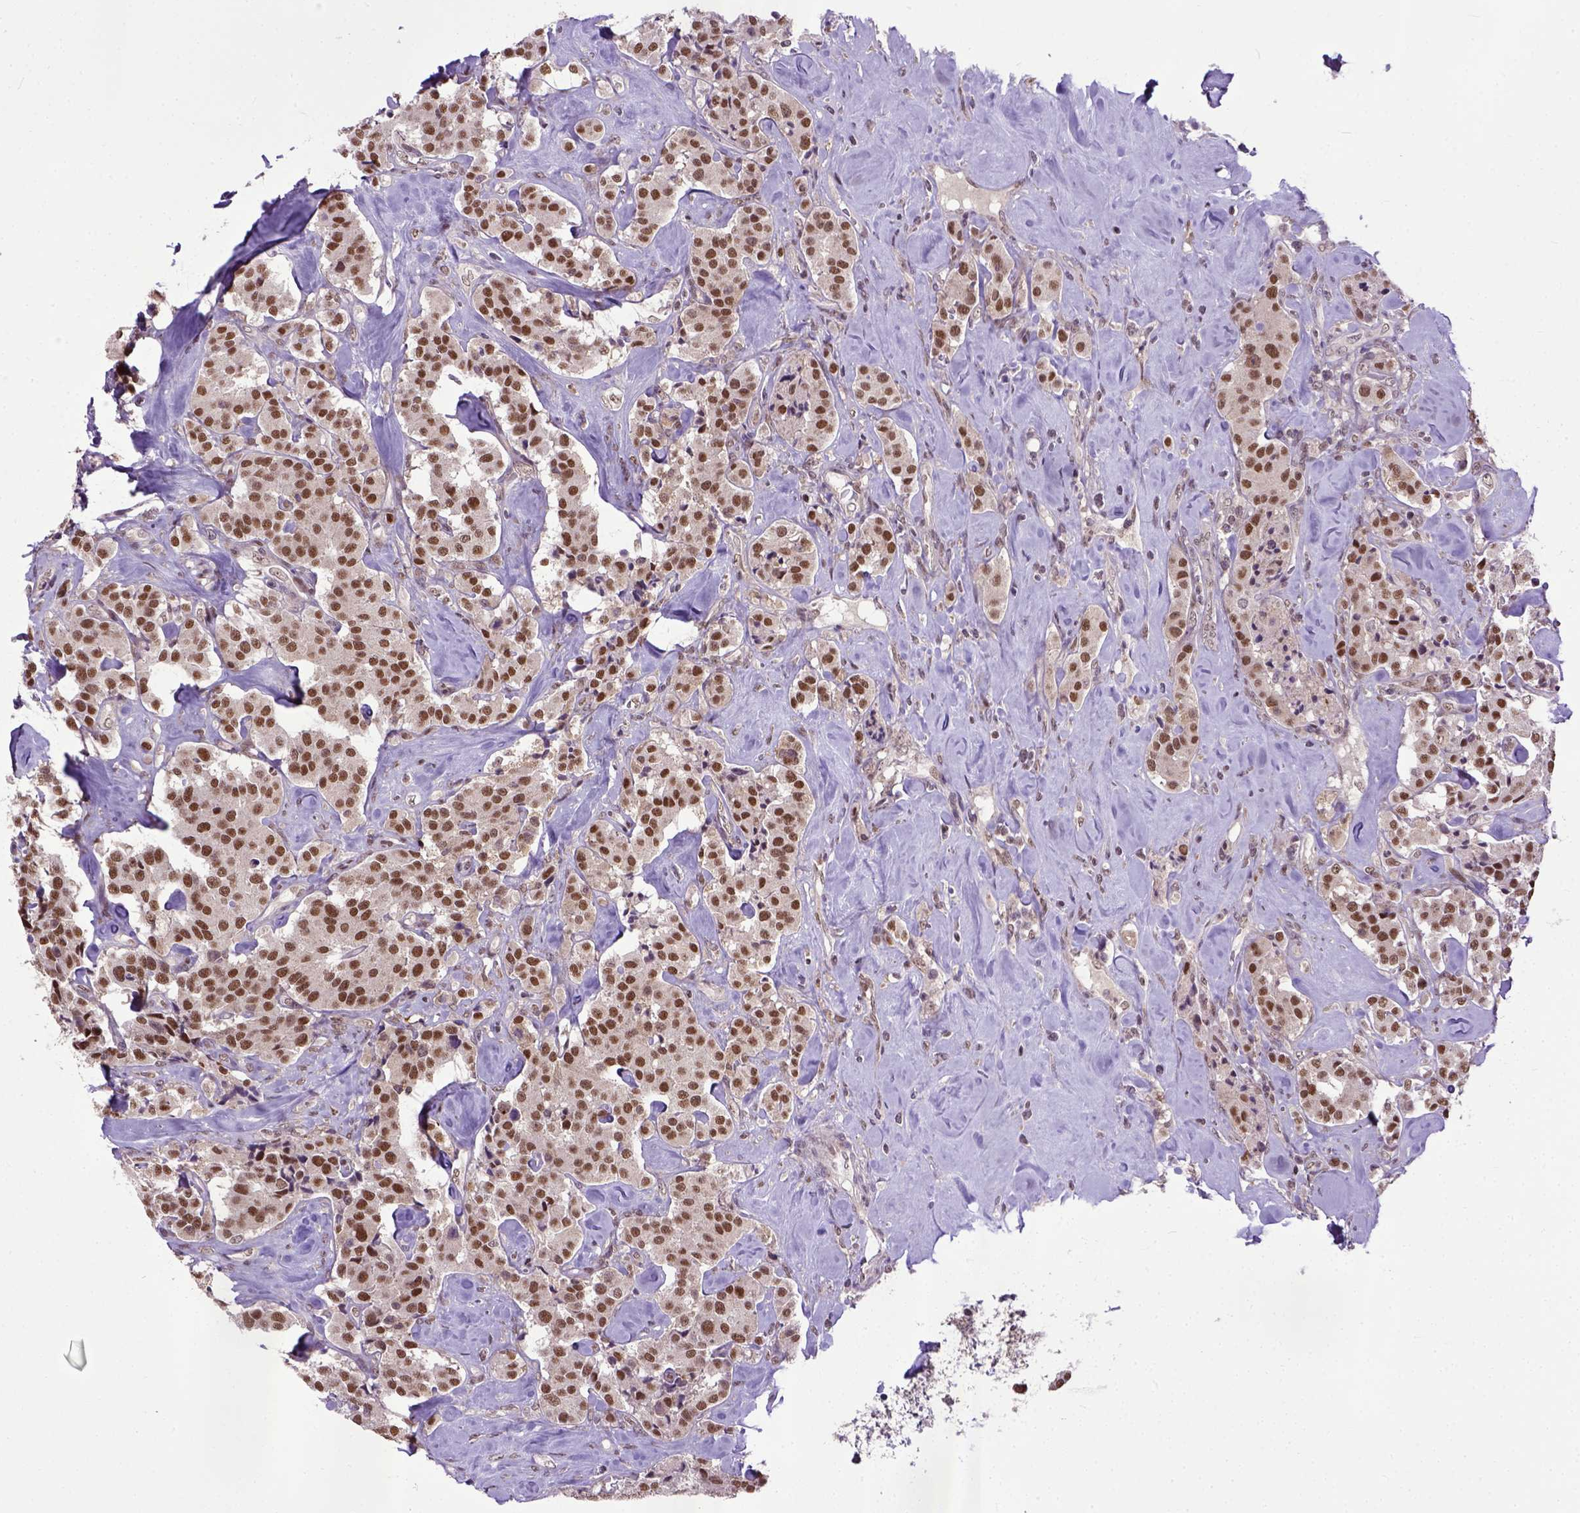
{"staining": {"intensity": "strong", "quantity": "<25%", "location": "nuclear"}, "tissue": "carcinoid", "cell_type": "Tumor cells", "image_type": "cancer", "snomed": [{"axis": "morphology", "description": "Carcinoid, malignant, NOS"}, {"axis": "topography", "description": "Pancreas"}], "caption": "Malignant carcinoid stained for a protein shows strong nuclear positivity in tumor cells.", "gene": "UBA3", "patient": {"sex": "male", "age": 41}}